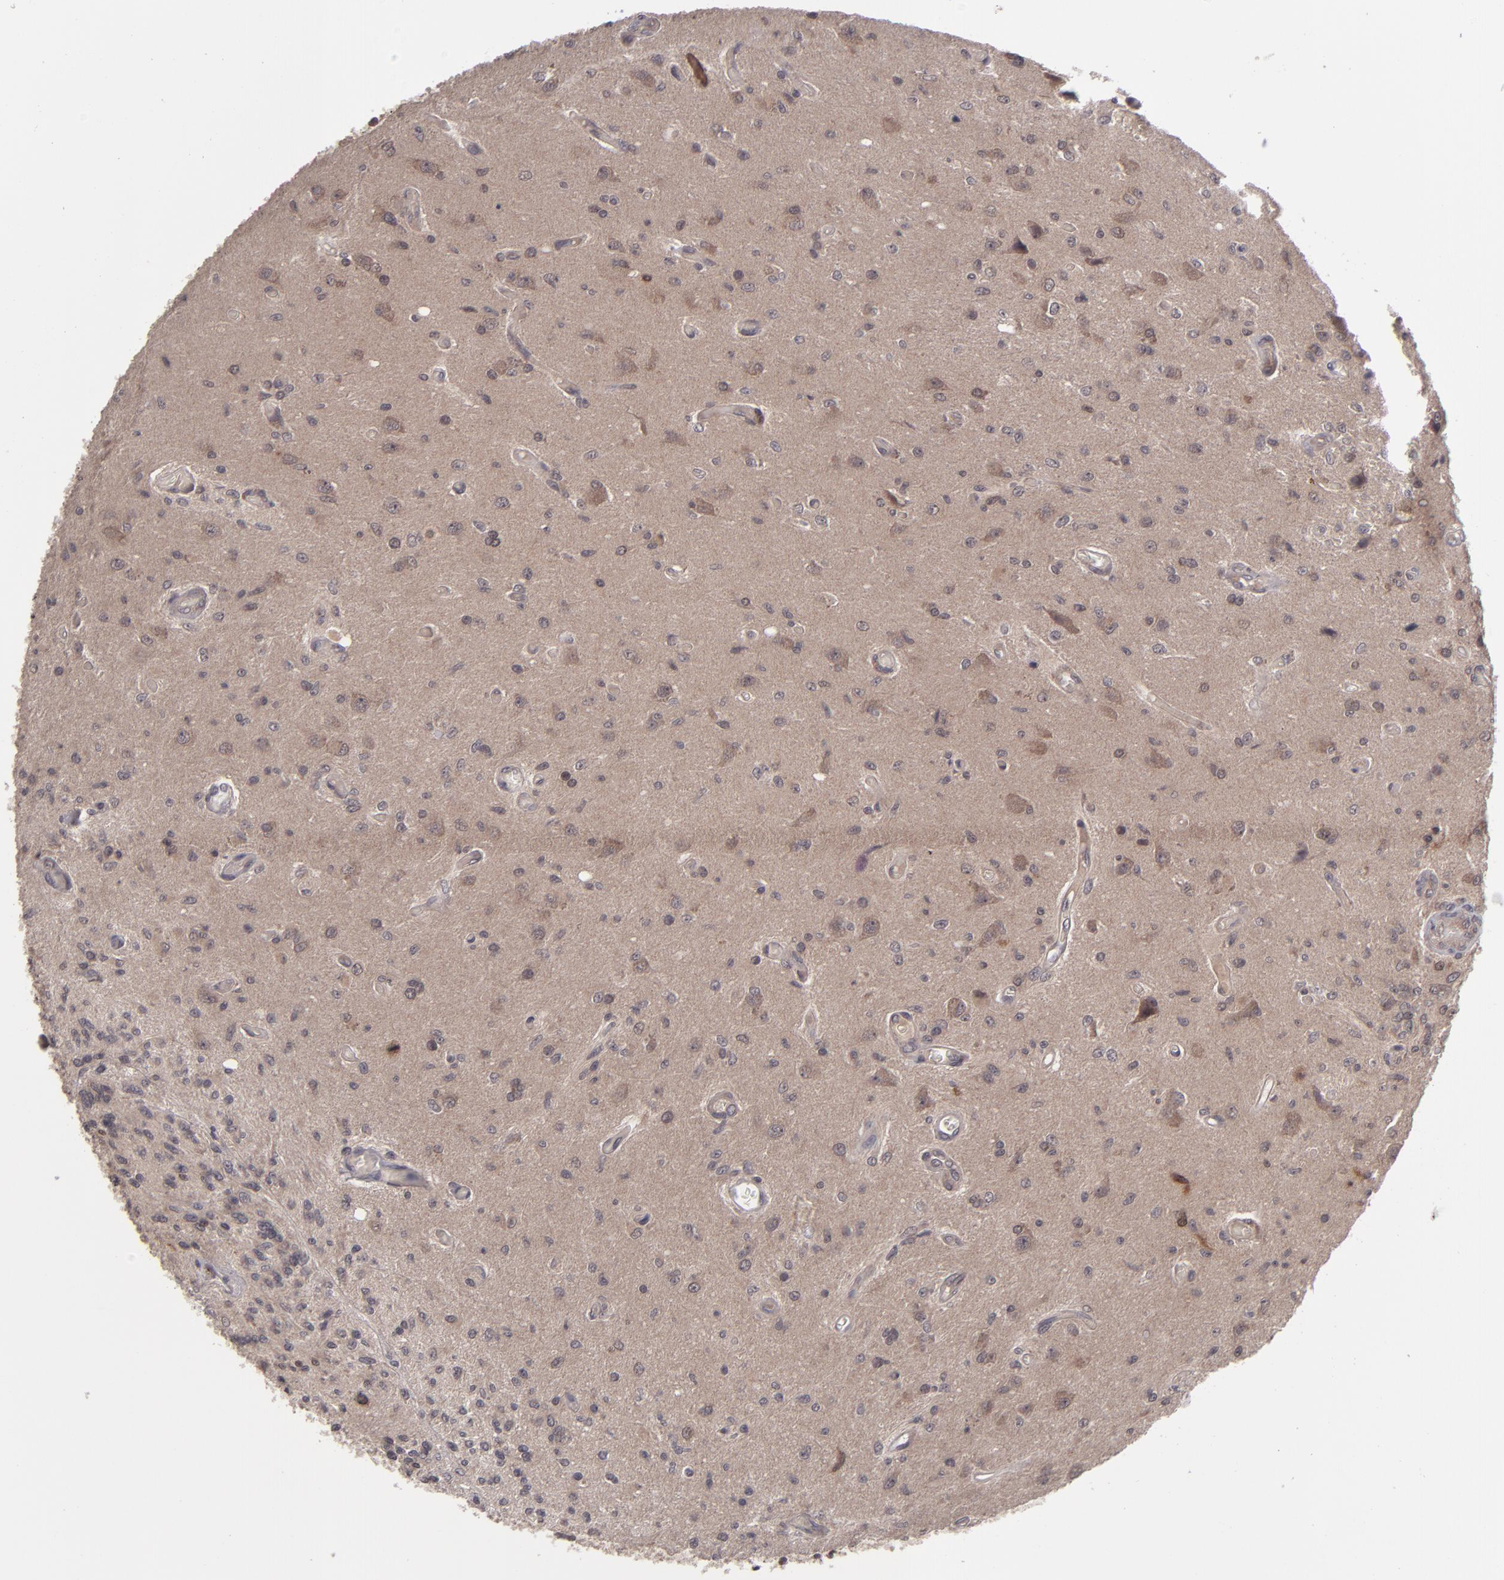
{"staining": {"intensity": "moderate", "quantity": ">75%", "location": "cytoplasmic/membranous,nuclear"}, "tissue": "glioma", "cell_type": "Tumor cells", "image_type": "cancer", "snomed": [{"axis": "morphology", "description": "Normal tissue, NOS"}, {"axis": "morphology", "description": "Glioma, malignant, High grade"}, {"axis": "topography", "description": "Cerebral cortex"}], "caption": "This micrograph exhibits IHC staining of human glioma, with medium moderate cytoplasmic/membranous and nuclear staining in approximately >75% of tumor cells.", "gene": "TYMS", "patient": {"sex": "male", "age": 77}}